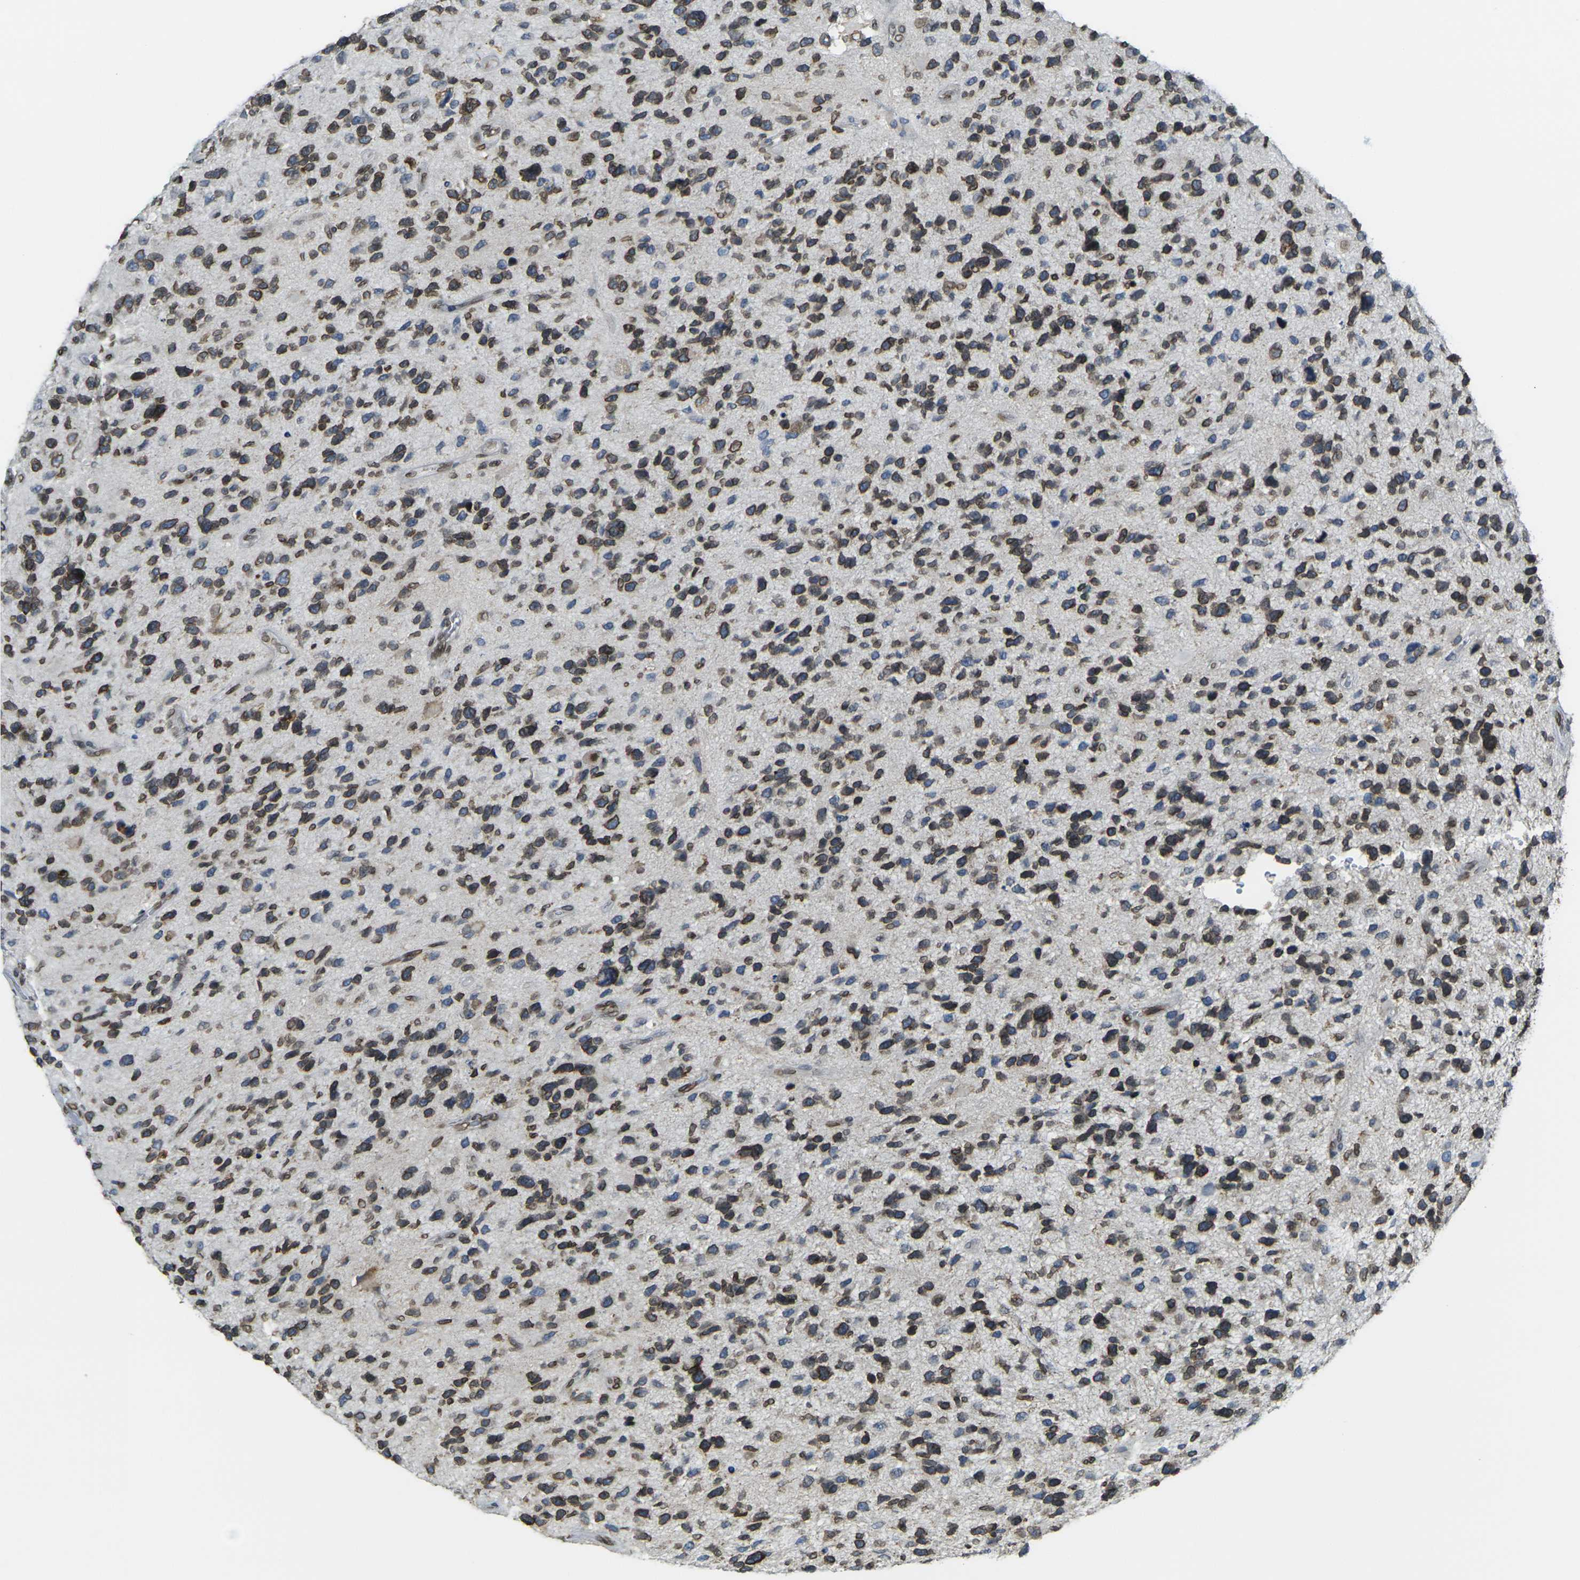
{"staining": {"intensity": "strong", "quantity": ">75%", "location": "cytoplasmic/membranous,nuclear"}, "tissue": "glioma", "cell_type": "Tumor cells", "image_type": "cancer", "snomed": [{"axis": "morphology", "description": "Glioma, malignant, High grade"}, {"axis": "topography", "description": "Brain"}], "caption": "Tumor cells demonstrate high levels of strong cytoplasmic/membranous and nuclear staining in about >75% of cells in human glioma. The staining is performed using DAB (3,3'-diaminobenzidine) brown chromogen to label protein expression. The nuclei are counter-stained blue using hematoxylin.", "gene": "BRDT", "patient": {"sex": "female", "age": 58}}